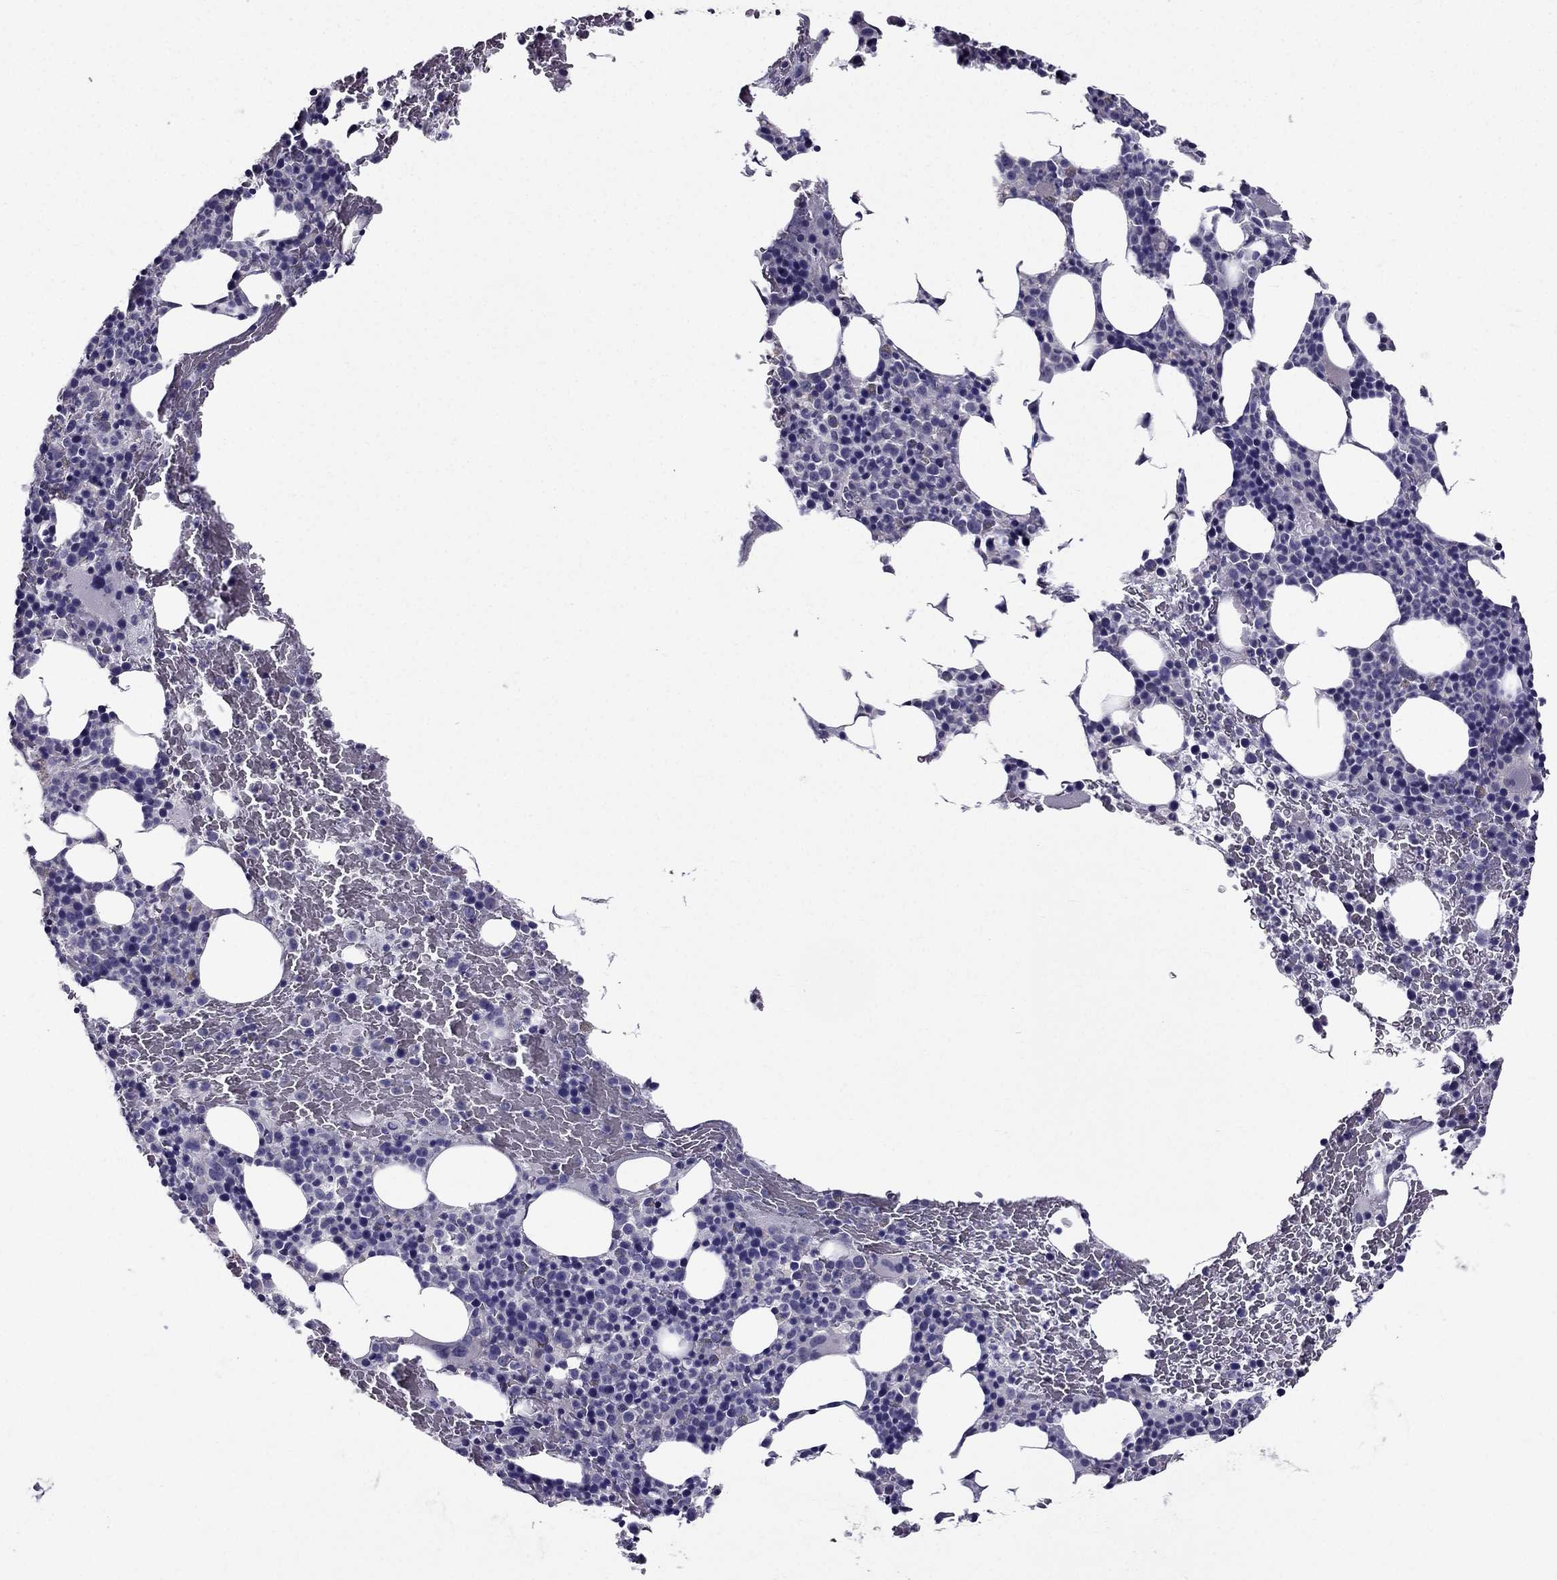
{"staining": {"intensity": "negative", "quantity": "none", "location": "none"}, "tissue": "bone marrow", "cell_type": "Hematopoietic cells", "image_type": "normal", "snomed": [{"axis": "morphology", "description": "Normal tissue, NOS"}, {"axis": "topography", "description": "Bone marrow"}], "caption": "Immunohistochemistry image of unremarkable human bone marrow stained for a protein (brown), which reveals no positivity in hematopoietic cells.", "gene": "DUSP15", "patient": {"sex": "male", "age": 72}}